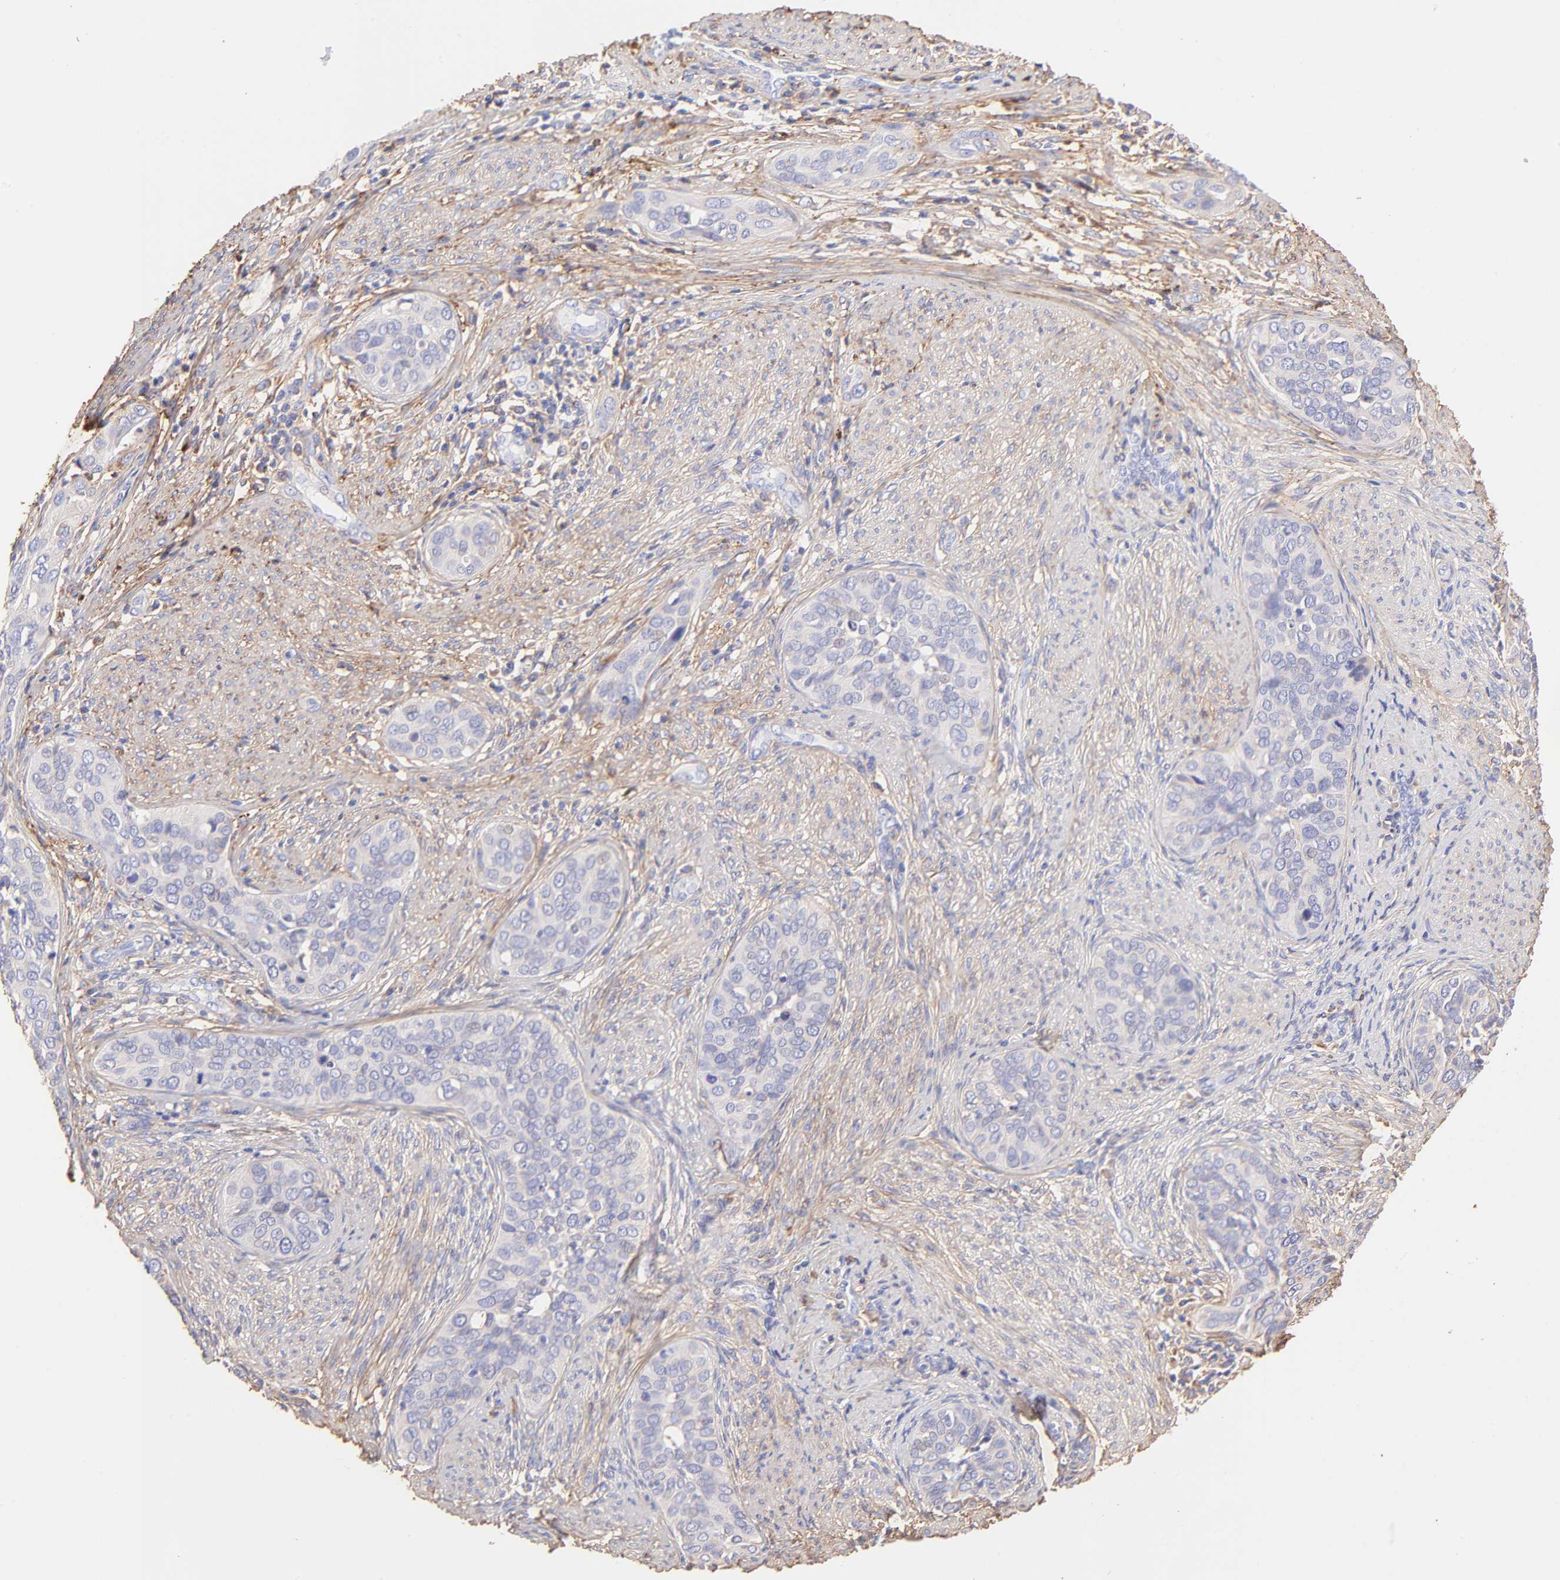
{"staining": {"intensity": "negative", "quantity": "none", "location": "none"}, "tissue": "cervical cancer", "cell_type": "Tumor cells", "image_type": "cancer", "snomed": [{"axis": "morphology", "description": "Squamous cell carcinoma, NOS"}, {"axis": "topography", "description": "Cervix"}], "caption": "Cervical squamous cell carcinoma was stained to show a protein in brown. There is no significant expression in tumor cells.", "gene": "BGN", "patient": {"sex": "female", "age": 31}}